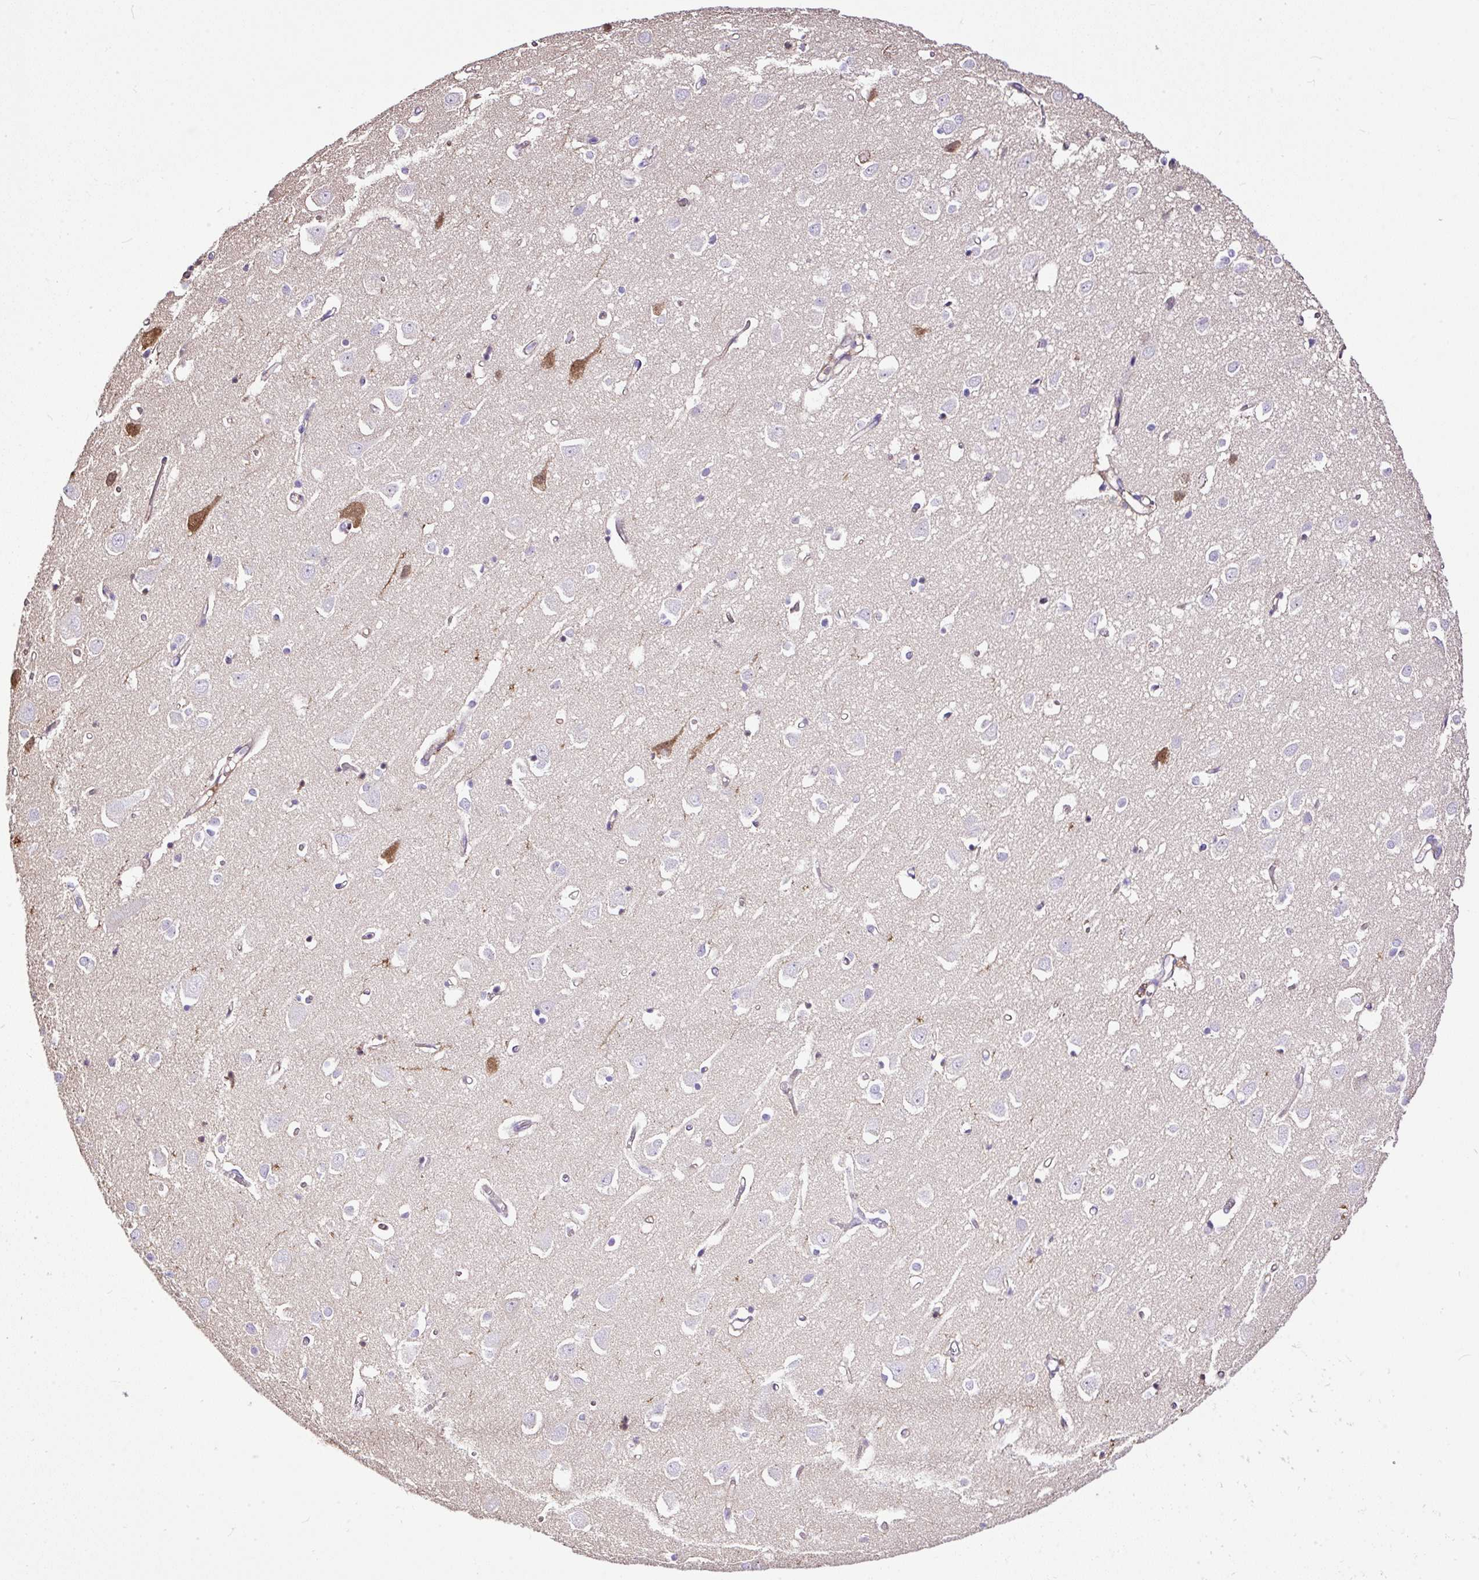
{"staining": {"intensity": "negative", "quantity": "none", "location": "none"}, "tissue": "cerebral cortex", "cell_type": "Endothelial cells", "image_type": "normal", "snomed": [{"axis": "morphology", "description": "Normal tissue, NOS"}, {"axis": "topography", "description": "Cerebral cortex"}], "caption": "Immunohistochemical staining of benign cerebral cortex shows no significant positivity in endothelial cells. (DAB IHC visualized using brightfield microscopy, high magnification).", "gene": "CLEC3B", "patient": {"sex": "male", "age": 70}}